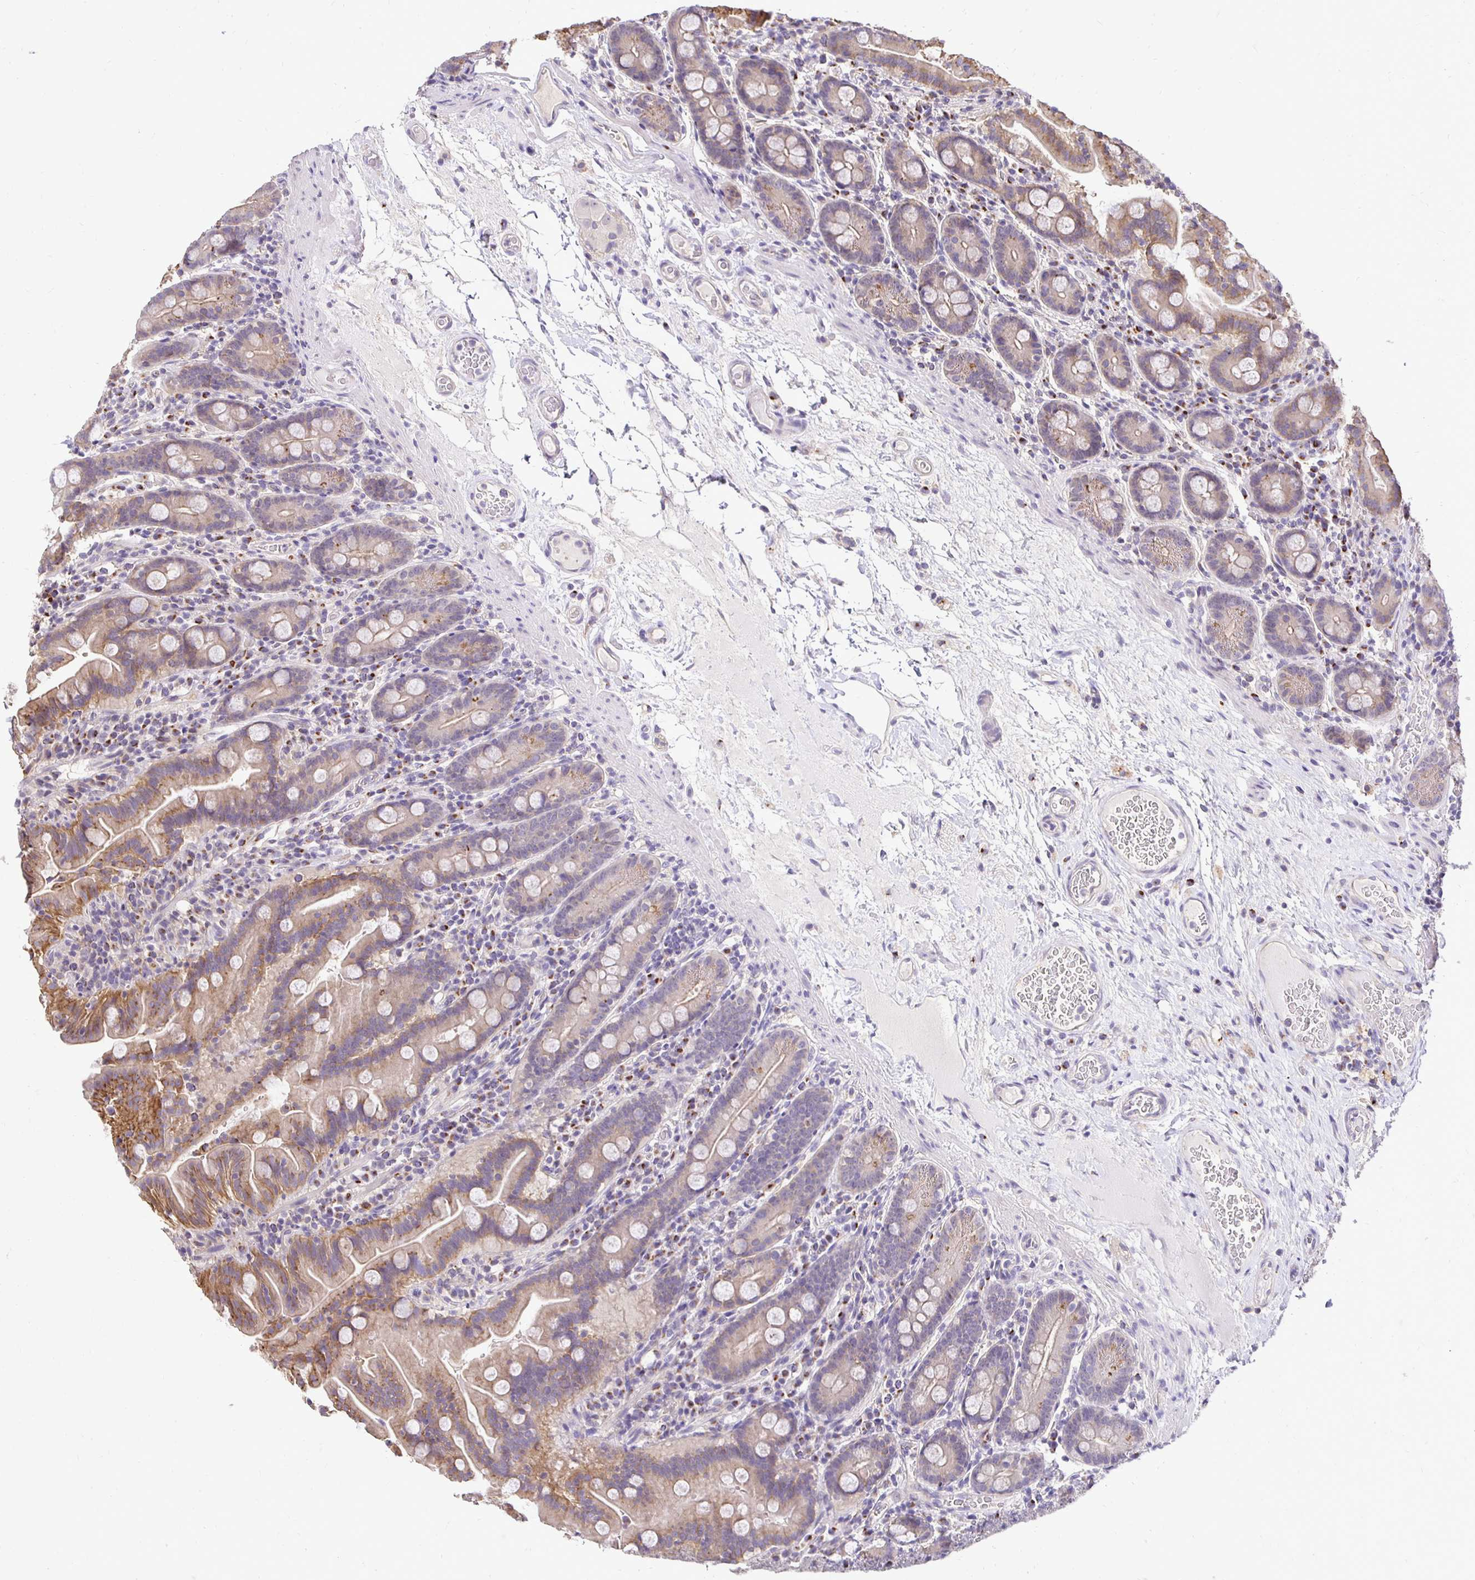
{"staining": {"intensity": "moderate", "quantity": "25%-75%", "location": "cytoplasmic/membranous"}, "tissue": "small intestine", "cell_type": "Glandular cells", "image_type": "normal", "snomed": [{"axis": "morphology", "description": "Normal tissue, NOS"}, {"axis": "topography", "description": "Small intestine"}], "caption": "A high-resolution histopathology image shows IHC staining of unremarkable small intestine, which displays moderate cytoplasmic/membranous positivity in about 25%-75% of glandular cells. The protein of interest is stained brown, and the nuclei are stained in blue (DAB (3,3'-diaminobenzidine) IHC with brightfield microscopy, high magnification).", "gene": "SLC9A1", "patient": {"sex": "male", "age": 26}}